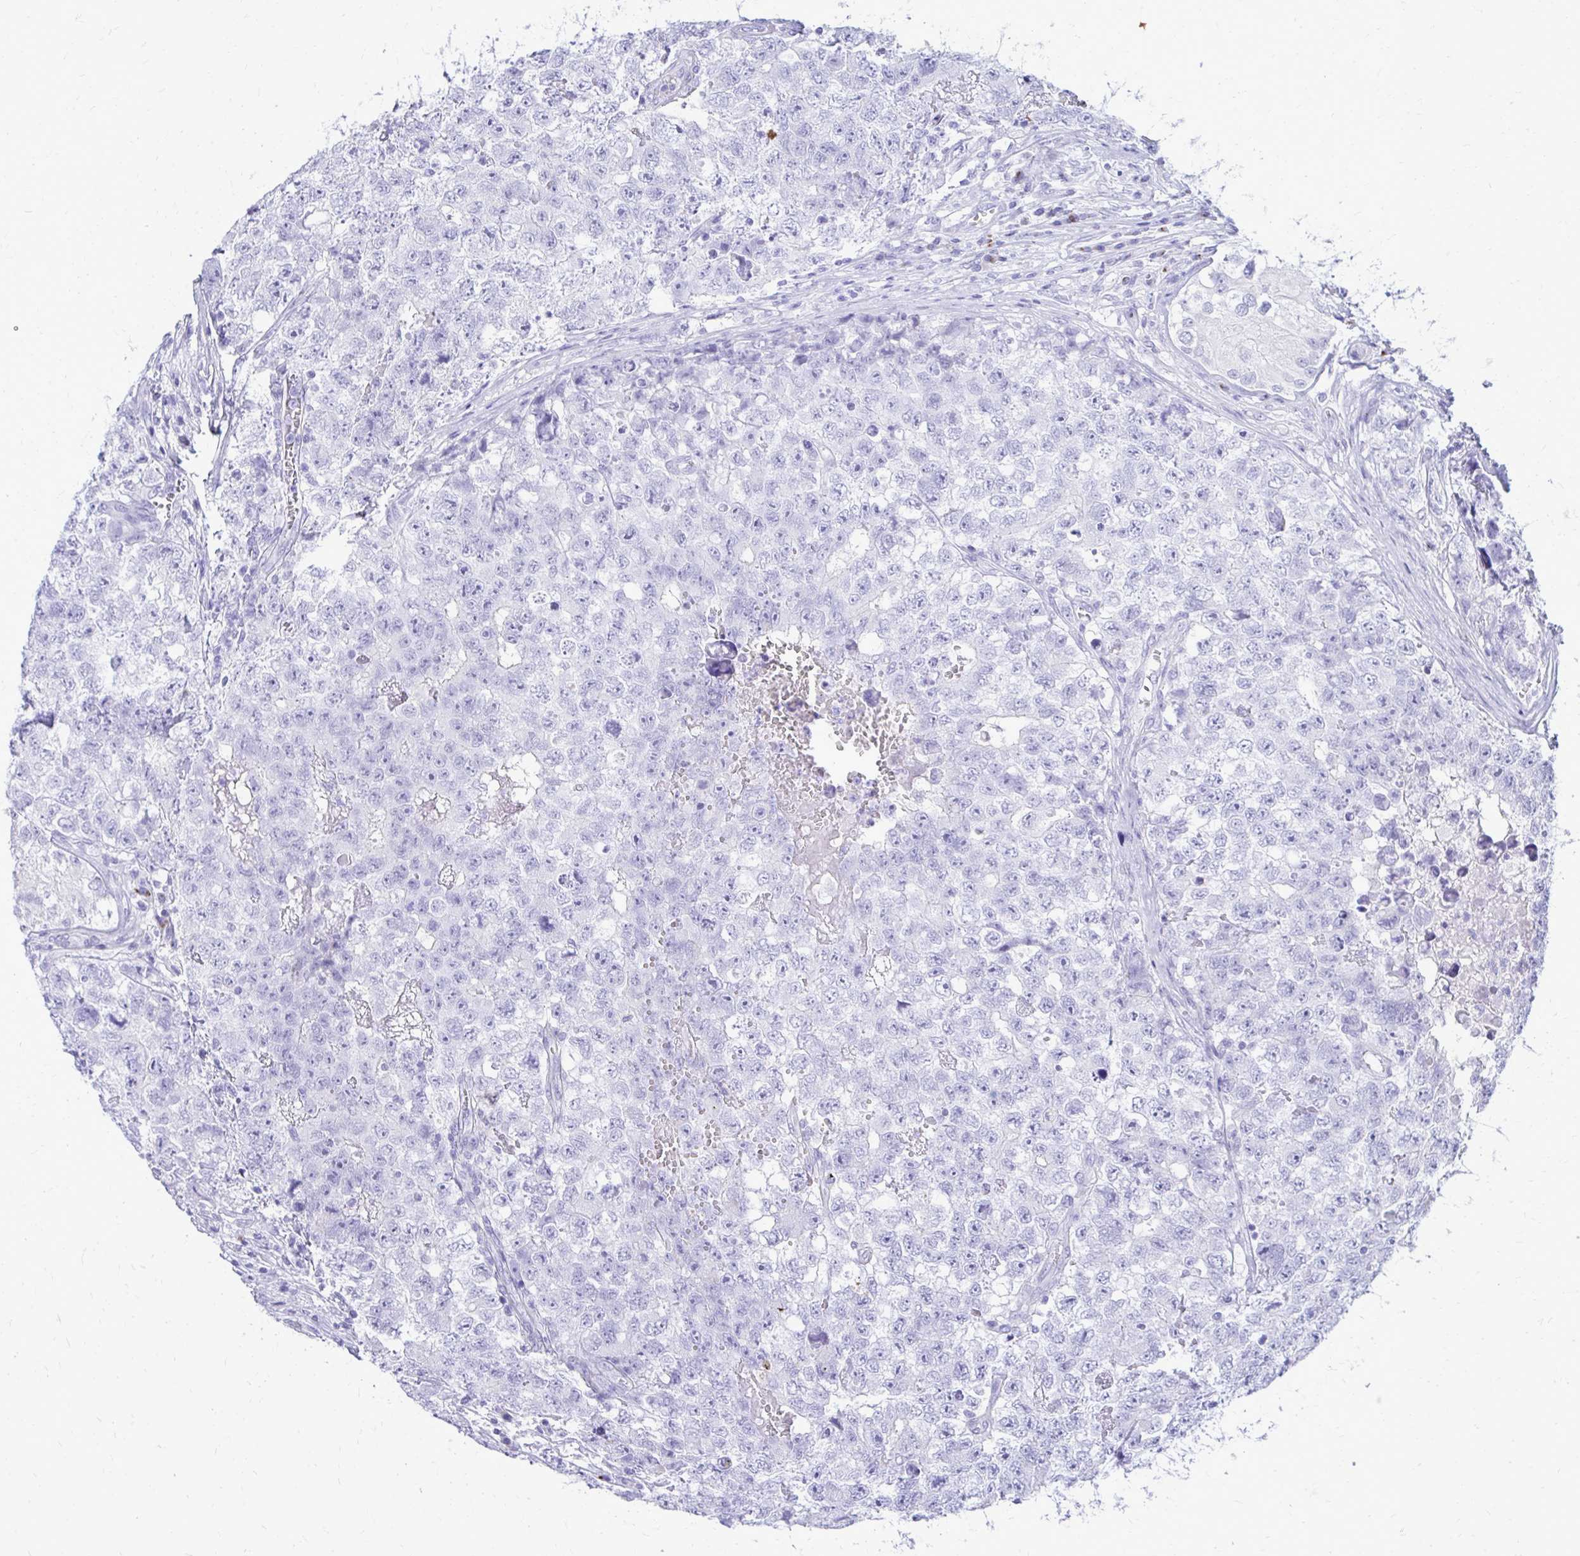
{"staining": {"intensity": "negative", "quantity": "none", "location": "none"}, "tissue": "testis cancer", "cell_type": "Tumor cells", "image_type": "cancer", "snomed": [{"axis": "morphology", "description": "Carcinoma, Embryonal, NOS"}, {"axis": "topography", "description": "Testis"}], "caption": "Histopathology image shows no significant protein positivity in tumor cells of testis embryonal carcinoma. (DAB (3,3'-diaminobenzidine) IHC, high magnification).", "gene": "ANKDD1B", "patient": {"sex": "male", "age": 18}}